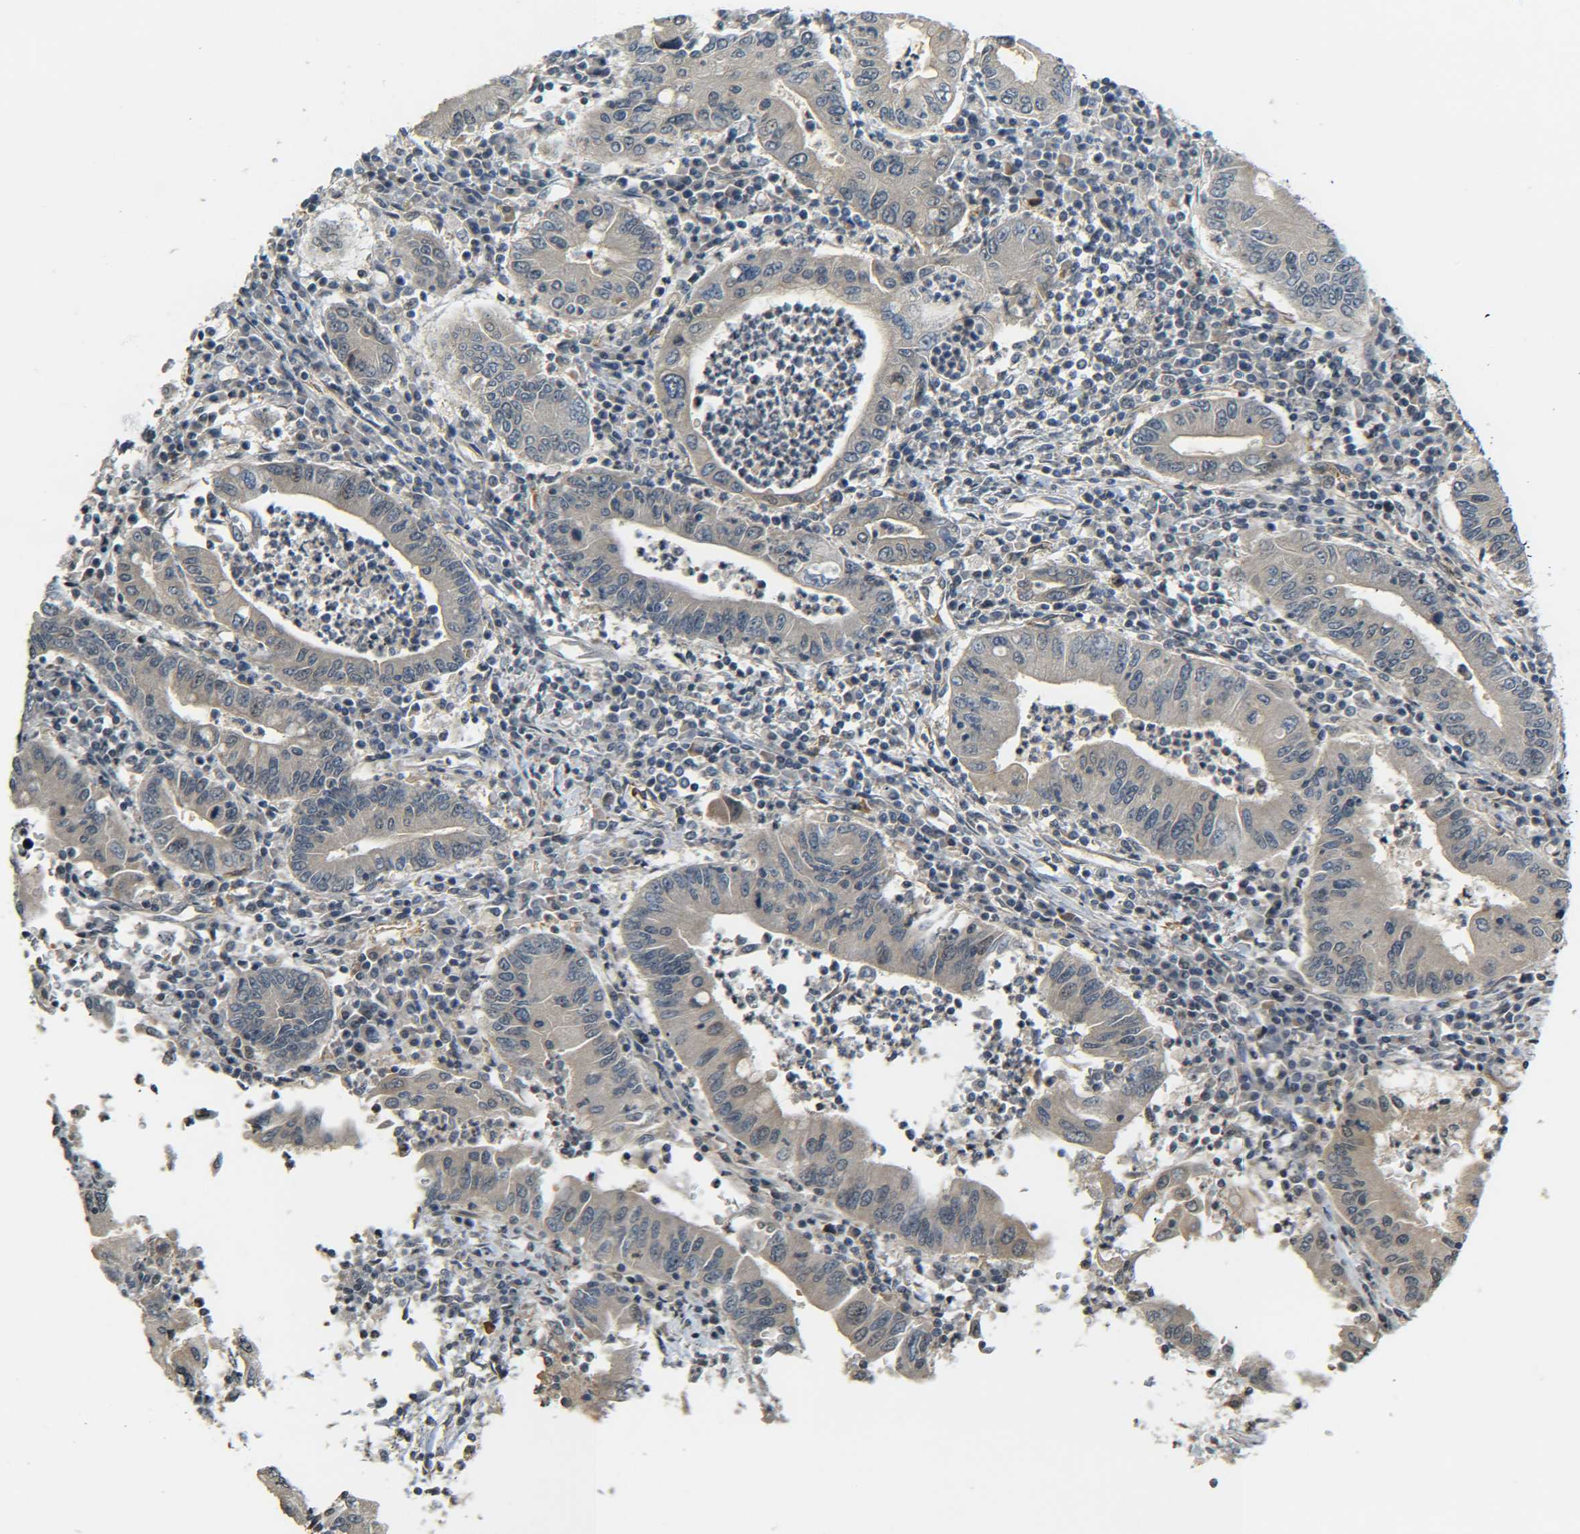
{"staining": {"intensity": "weak", "quantity": "25%-75%", "location": "cytoplasmic/membranous"}, "tissue": "stomach cancer", "cell_type": "Tumor cells", "image_type": "cancer", "snomed": [{"axis": "morphology", "description": "Normal tissue, NOS"}, {"axis": "morphology", "description": "Adenocarcinoma, NOS"}, {"axis": "topography", "description": "Esophagus"}, {"axis": "topography", "description": "Stomach, upper"}, {"axis": "topography", "description": "Peripheral nerve tissue"}], "caption": "The micrograph displays a brown stain indicating the presence of a protein in the cytoplasmic/membranous of tumor cells in adenocarcinoma (stomach). The staining was performed using DAB, with brown indicating positive protein expression. Nuclei are stained blue with hematoxylin.", "gene": "DAB2", "patient": {"sex": "male", "age": 62}}